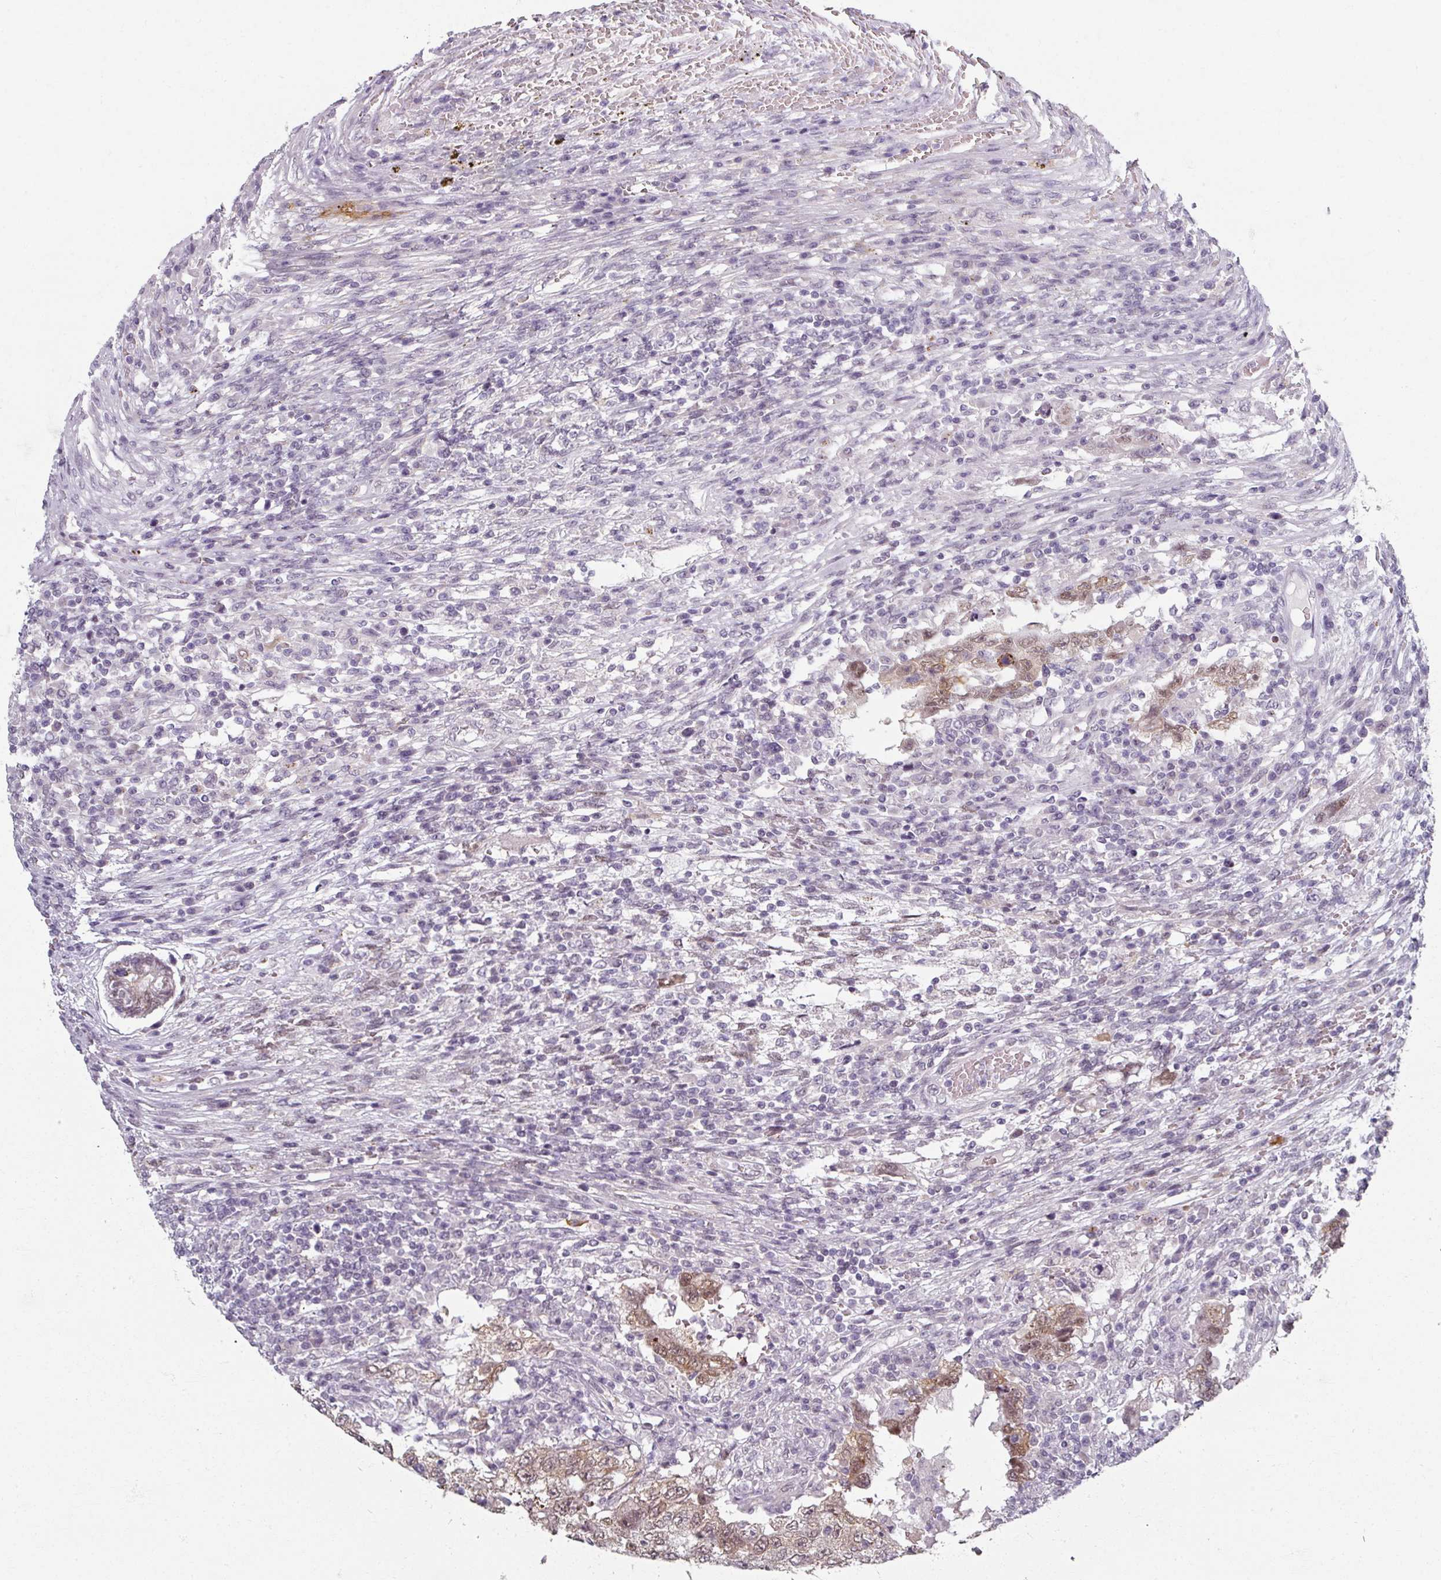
{"staining": {"intensity": "moderate", "quantity": ">75%", "location": "cytoplasmic/membranous,nuclear"}, "tissue": "testis cancer", "cell_type": "Tumor cells", "image_type": "cancer", "snomed": [{"axis": "morphology", "description": "Carcinoma, Embryonal, NOS"}, {"axis": "topography", "description": "Testis"}], "caption": "Tumor cells demonstrate medium levels of moderate cytoplasmic/membranous and nuclear expression in about >75% of cells in testis embryonal carcinoma. Immunohistochemistry stains the protein in brown and the nuclei are stained blue.", "gene": "RIPOR3", "patient": {"sex": "male", "age": 26}}